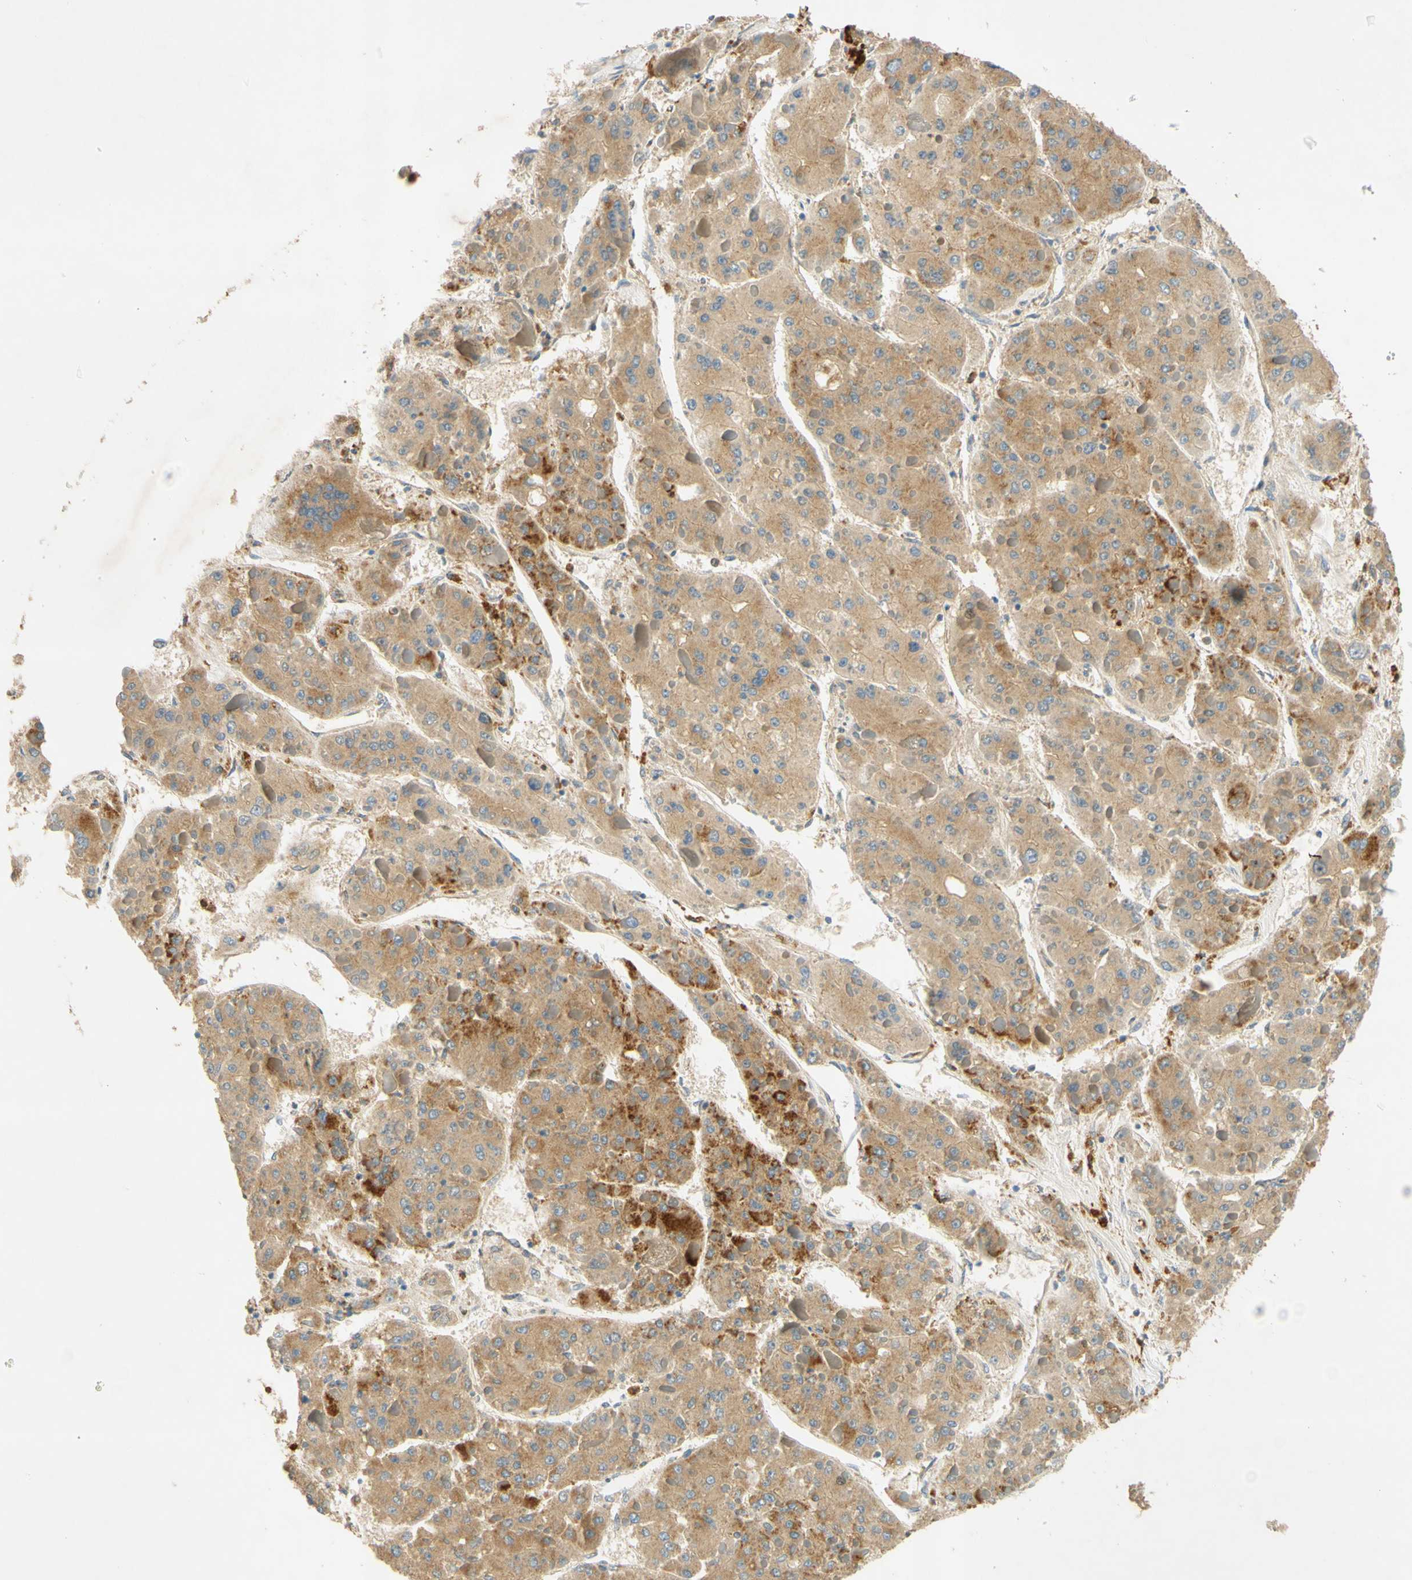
{"staining": {"intensity": "moderate", "quantity": ">75%", "location": "cytoplasmic/membranous"}, "tissue": "liver cancer", "cell_type": "Tumor cells", "image_type": "cancer", "snomed": [{"axis": "morphology", "description": "Carcinoma, Hepatocellular, NOS"}, {"axis": "topography", "description": "Liver"}], "caption": "This histopathology image displays IHC staining of human hepatocellular carcinoma (liver), with medium moderate cytoplasmic/membranous staining in about >75% of tumor cells.", "gene": "ENTREP2", "patient": {"sex": "female", "age": 73}}